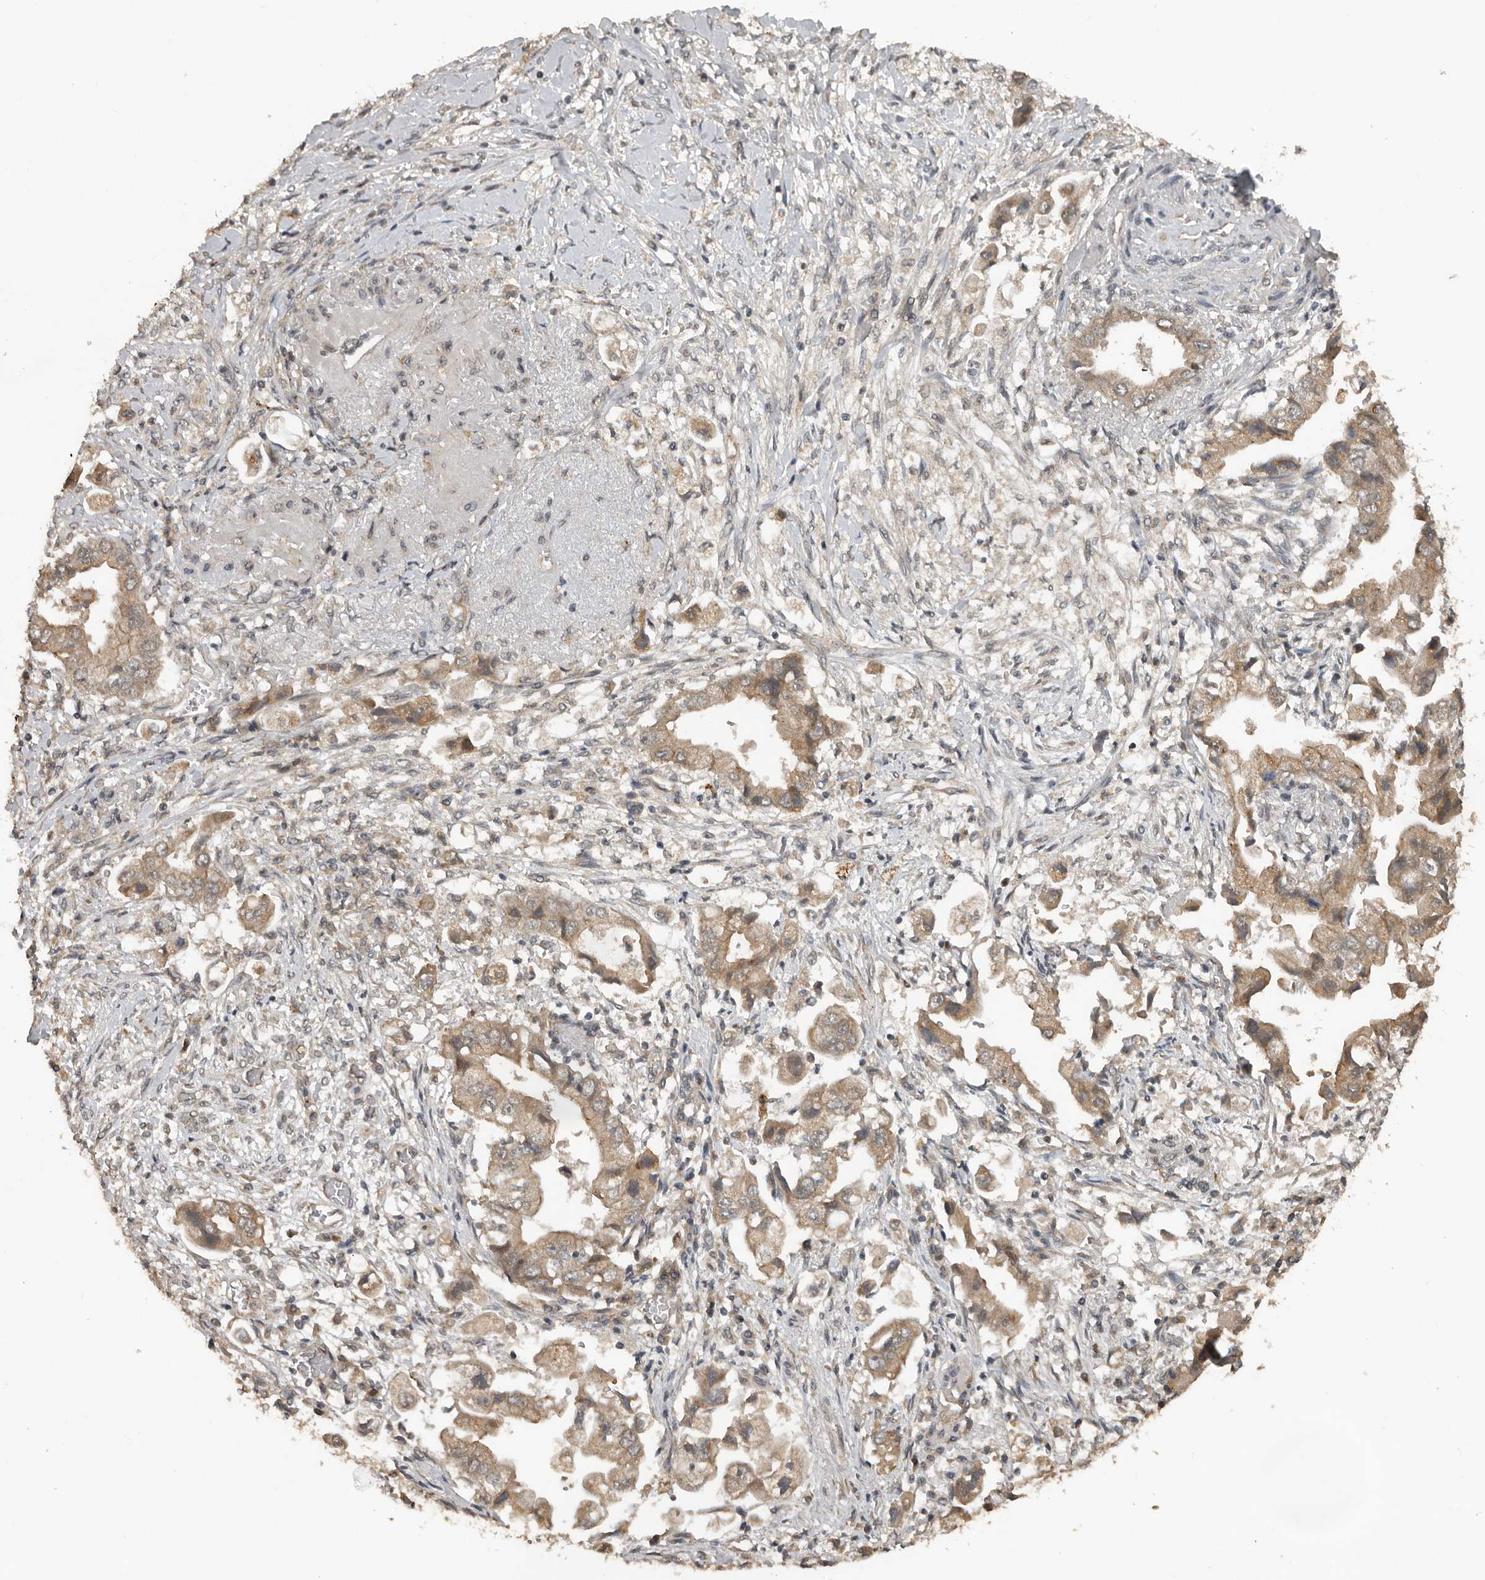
{"staining": {"intensity": "moderate", "quantity": ">75%", "location": "cytoplasmic/membranous"}, "tissue": "stomach cancer", "cell_type": "Tumor cells", "image_type": "cancer", "snomed": [{"axis": "morphology", "description": "Adenocarcinoma, NOS"}, {"axis": "topography", "description": "Stomach"}], "caption": "IHC (DAB (3,3'-diaminobenzidine)) staining of human adenocarcinoma (stomach) displays moderate cytoplasmic/membranous protein staining in approximately >75% of tumor cells. The staining was performed using DAB, with brown indicating positive protein expression. Nuclei are stained blue with hematoxylin.", "gene": "CEP350", "patient": {"sex": "male", "age": 62}}